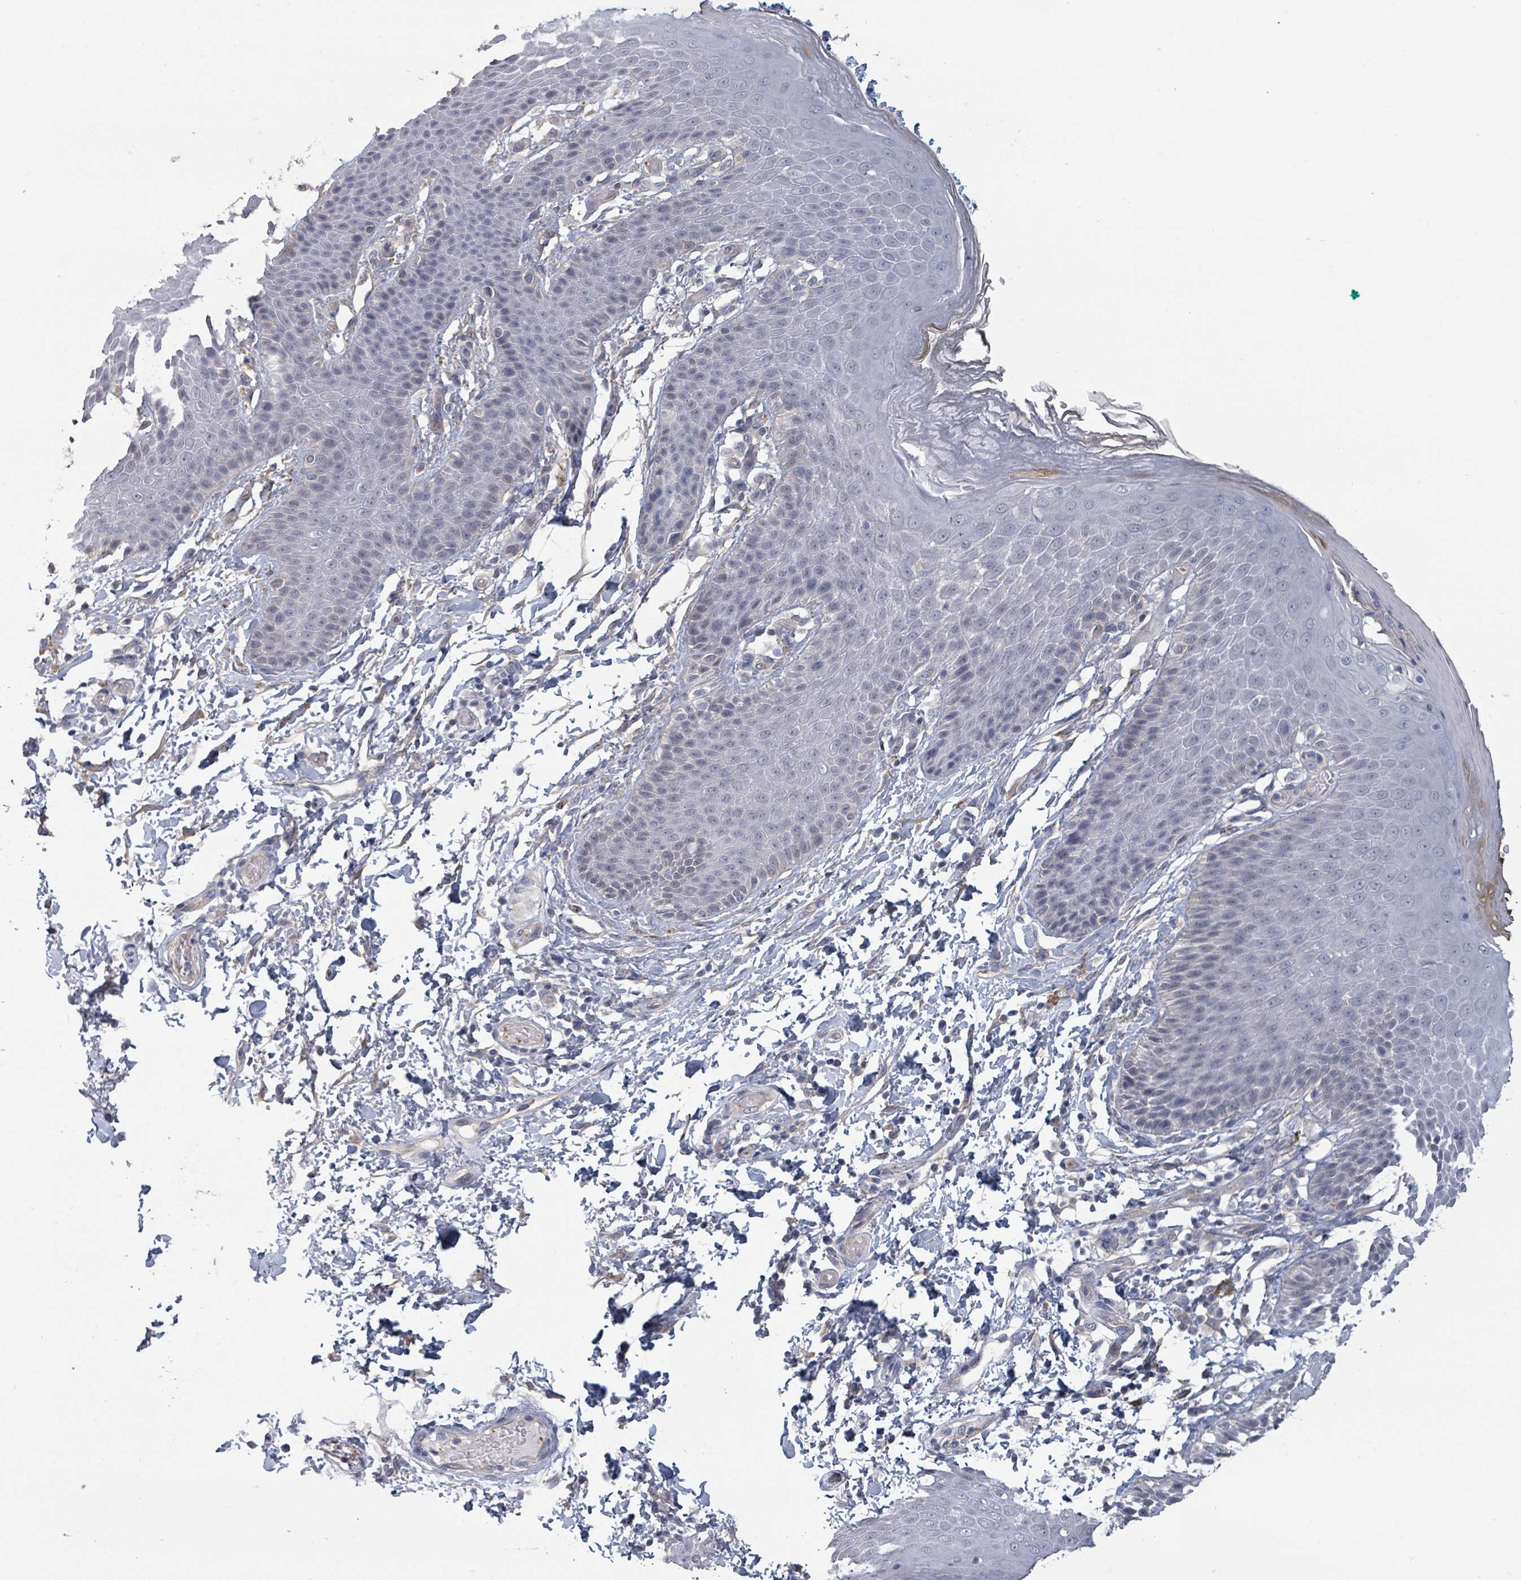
{"staining": {"intensity": "negative", "quantity": "none", "location": "none"}, "tissue": "skin", "cell_type": "Epidermal cells", "image_type": "normal", "snomed": [{"axis": "morphology", "description": "Normal tissue, NOS"}, {"axis": "topography", "description": "Peripheral nerve tissue"}], "caption": "Immunohistochemistry of unremarkable skin displays no expression in epidermal cells. The staining was performed using DAB (3,3'-diaminobenzidine) to visualize the protein expression in brown, while the nuclei were stained in blue with hematoxylin (Magnification: 20x).", "gene": "PLAUR", "patient": {"sex": "male", "age": 51}}